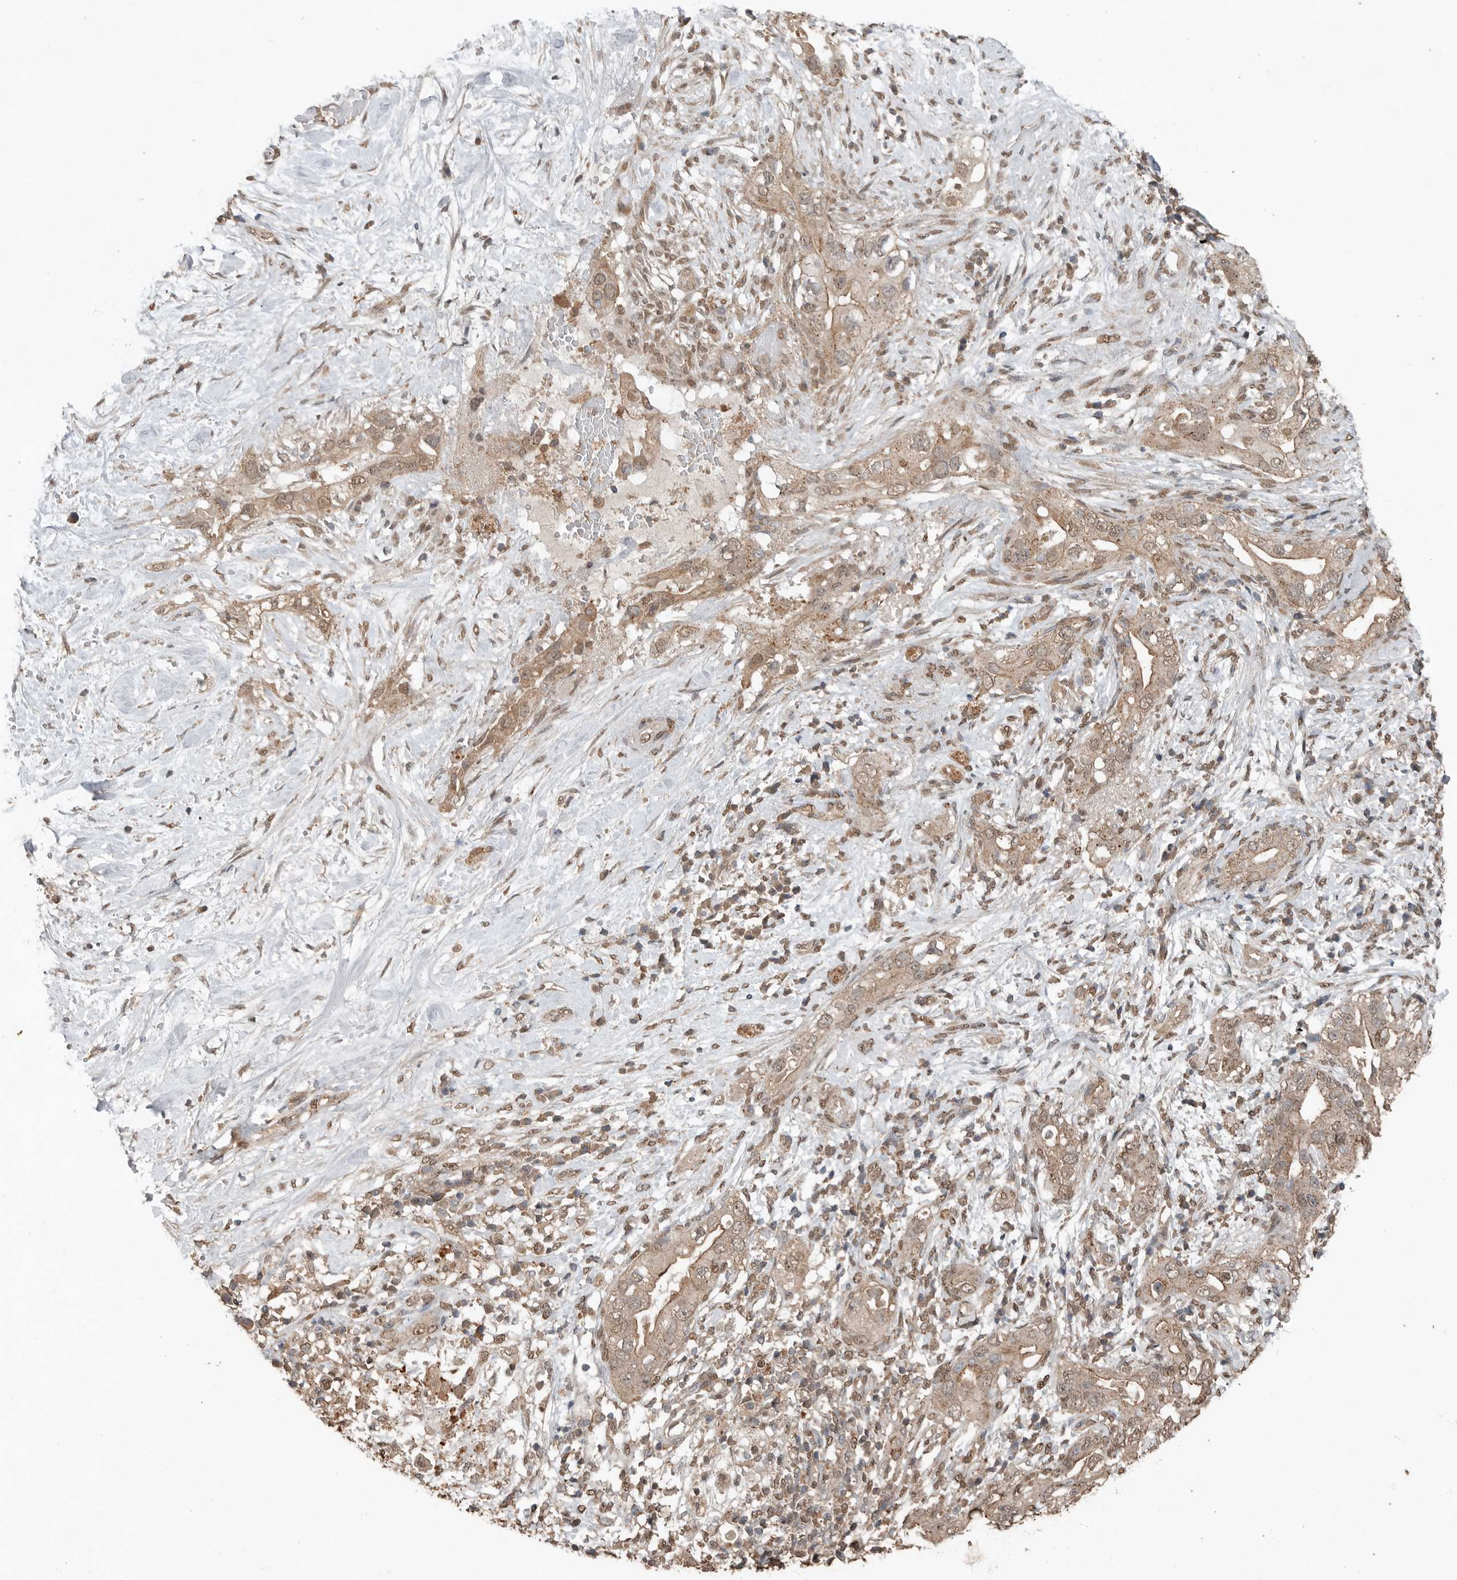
{"staining": {"intensity": "weak", "quantity": ">75%", "location": "cytoplasmic/membranous,nuclear"}, "tissue": "pancreatic cancer", "cell_type": "Tumor cells", "image_type": "cancer", "snomed": [{"axis": "morphology", "description": "Inflammation, NOS"}, {"axis": "morphology", "description": "Adenocarcinoma, NOS"}, {"axis": "topography", "description": "Pancreas"}], "caption": "High-power microscopy captured an immunohistochemistry image of pancreatic cancer (adenocarcinoma), revealing weak cytoplasmic/membranous and nuclear staining in about >75% of tumor cells.", "gene": "BLZF1", "patient": {"sex": "female", "age": 56}}